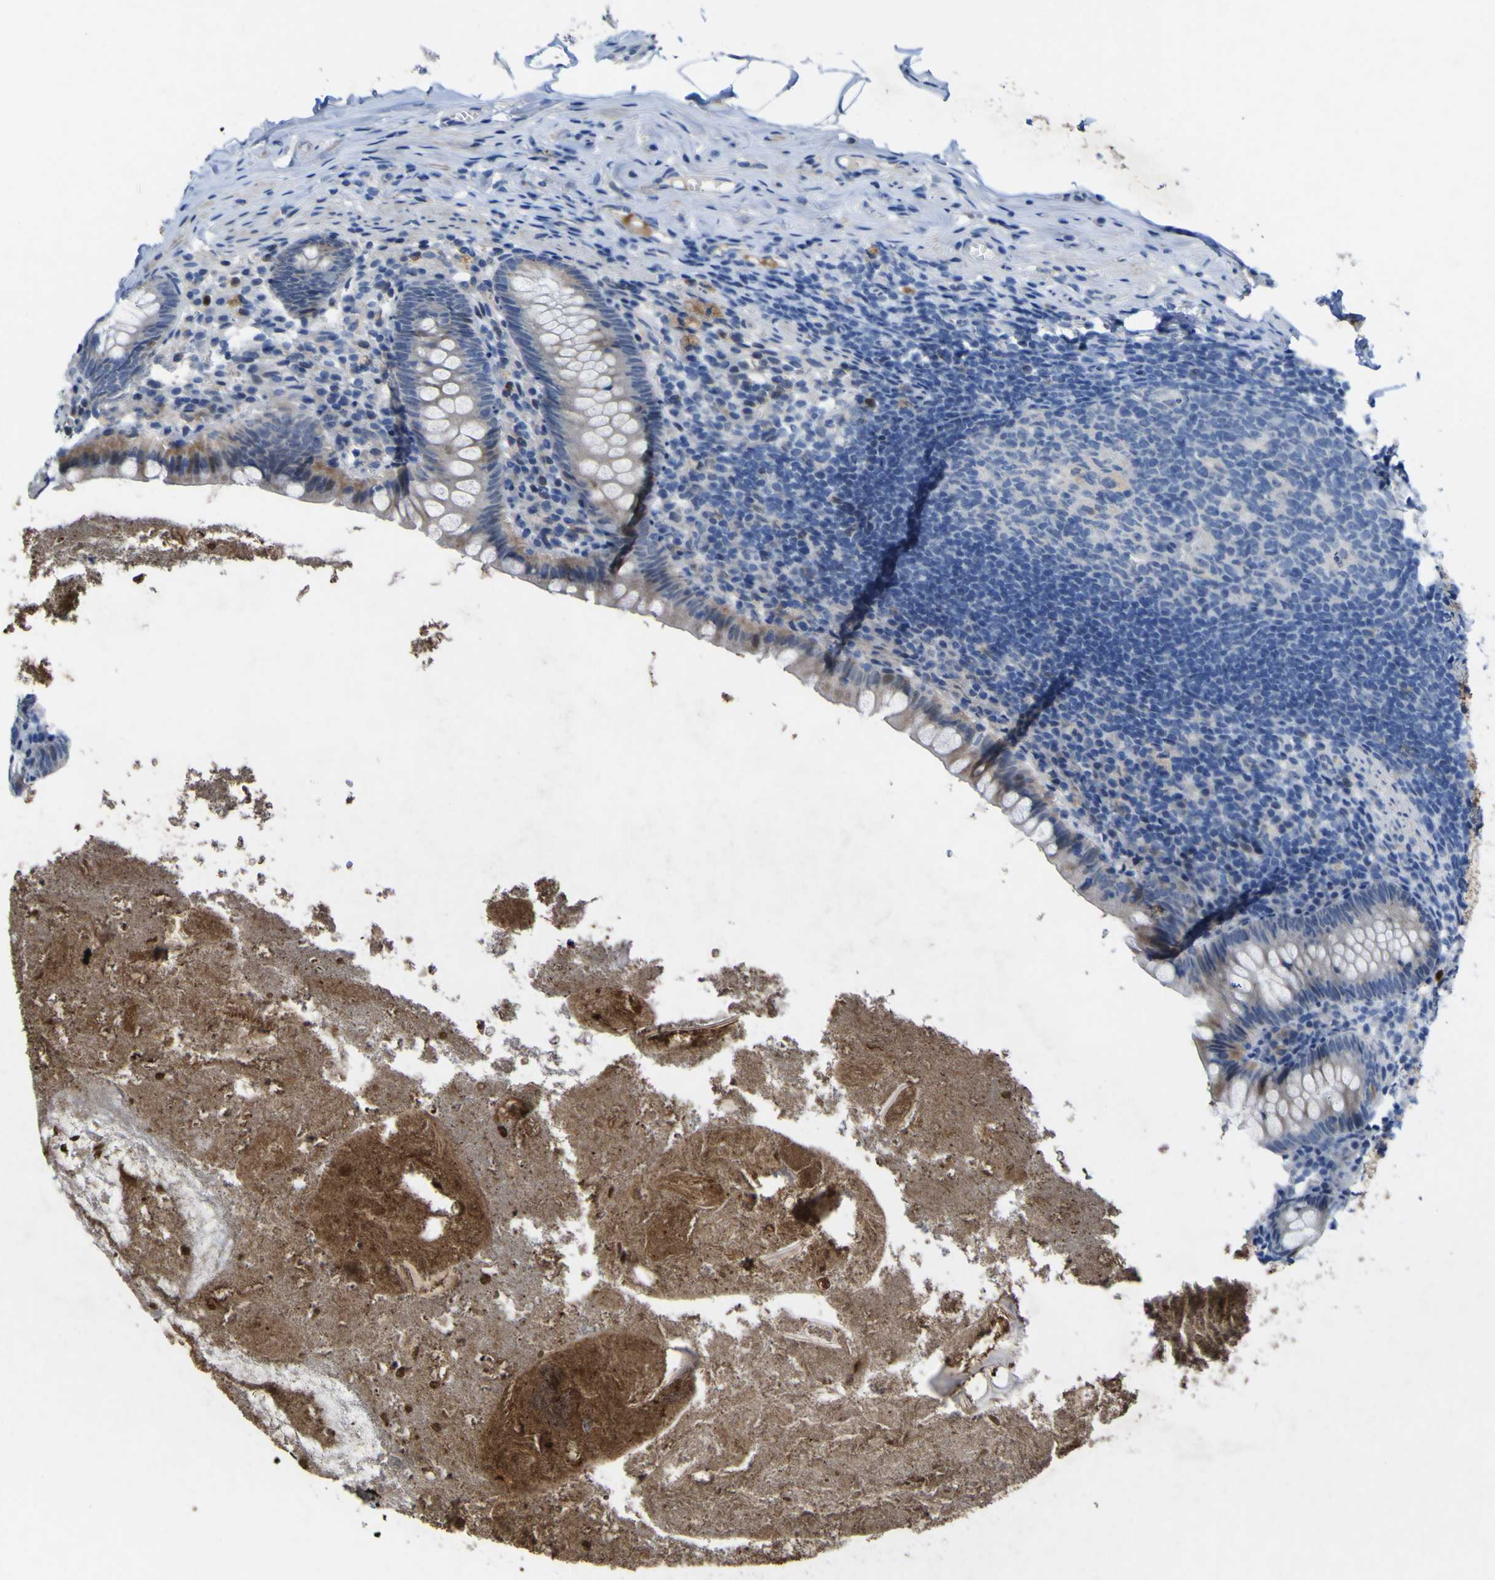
{"staining": {"intensity": "negative", "quantity": "none", "location": "none"}, "tissue": "appendix", "cell_type": "Glandular cells", "image_type": "normal", "snomed": [{"axis": "morphology", "description": "Normal tissue, NOS"}, {"axis": "topography", "description": "Appendix"}], "caption": "An IHC photomicrograph of benign appendix is shown. There is no staining in glandular cells of appendix.", "gene": "NAV1", "patient": {"sex": "male", "age": 52}}